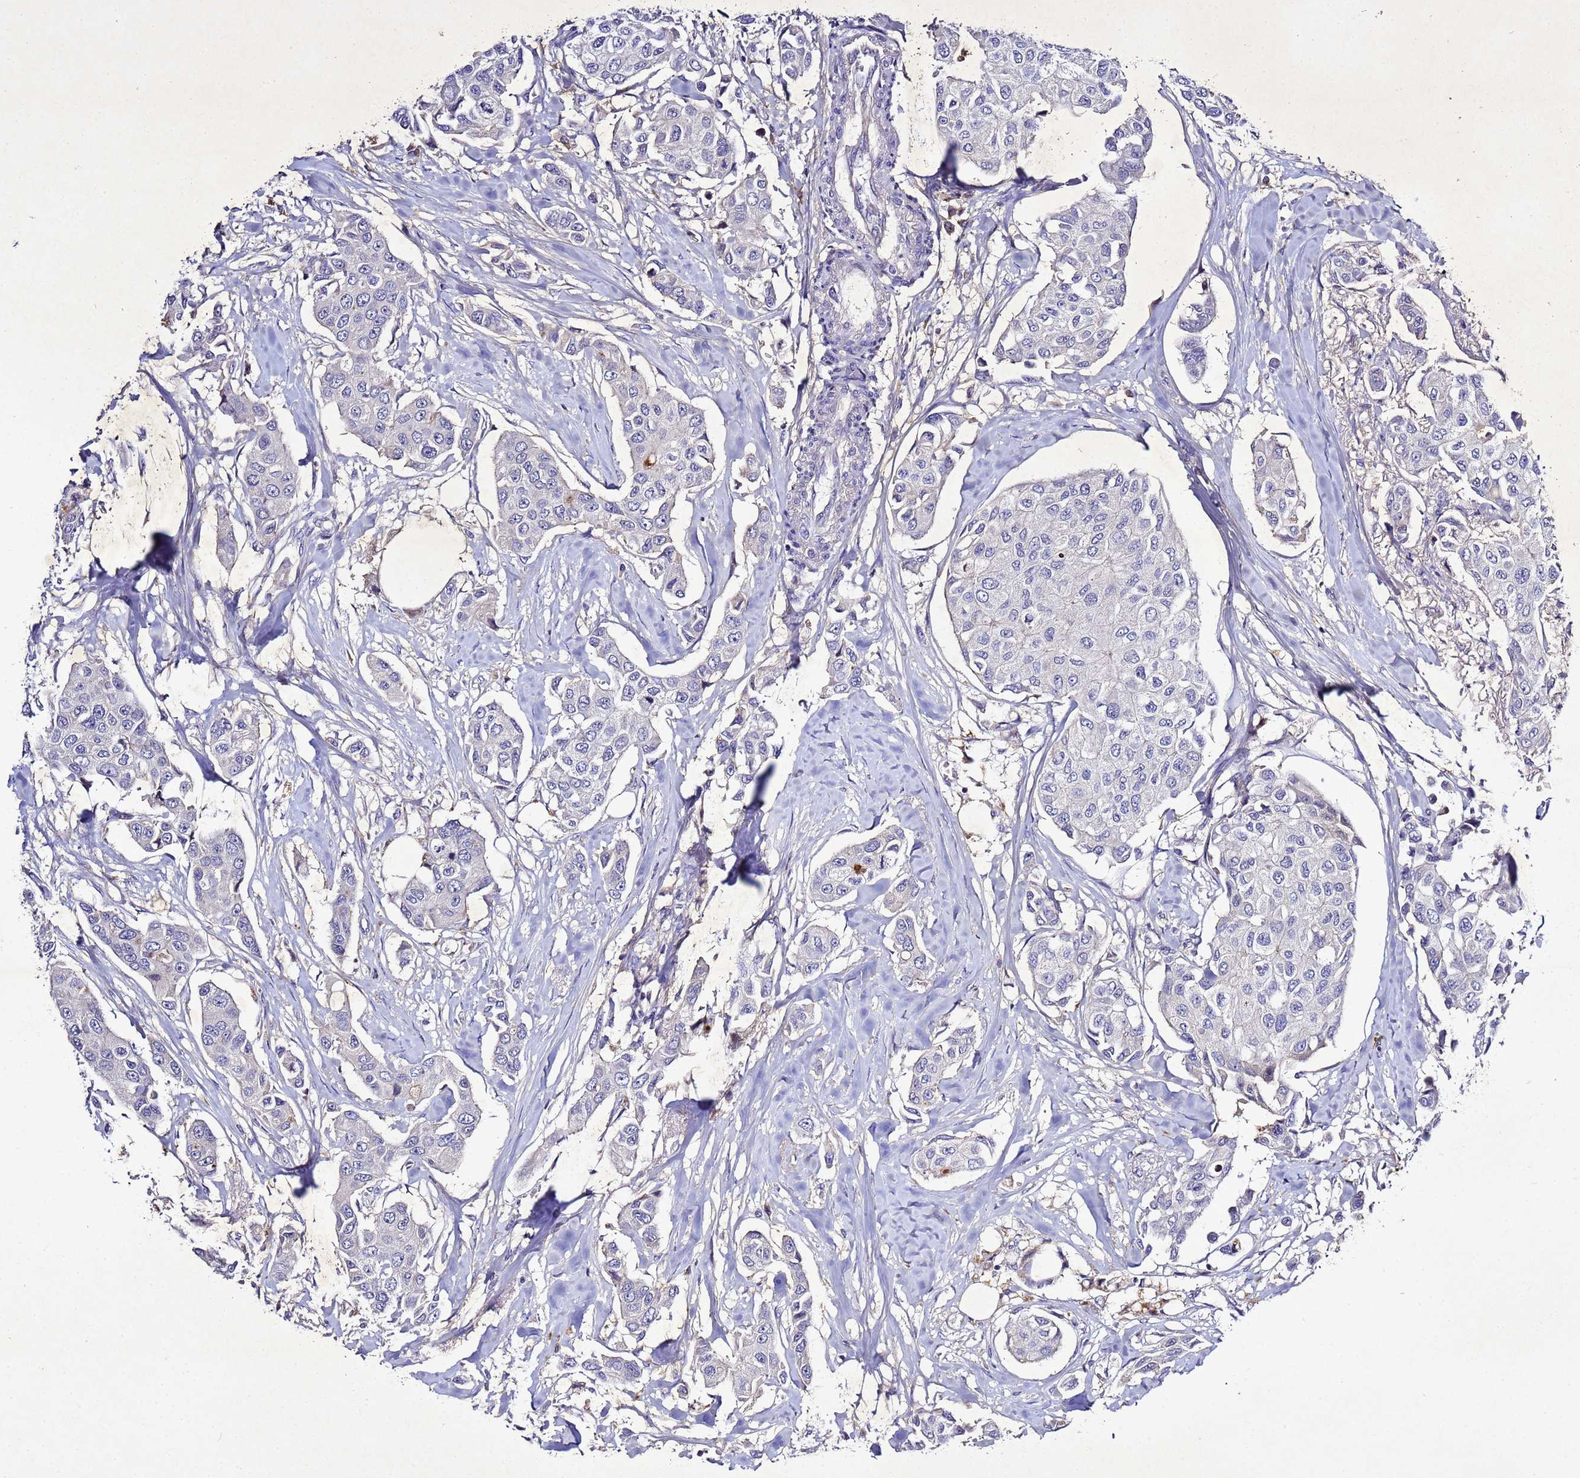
{"staining": {"intensity": "negative", "quantity": "none", "location": "none"}, "tissue": "breast cancer", "cell_type": "Tumor cells", "image_type": "cancer", "snomed": [{"axis": "morphology", "description": "Duct carcinoma"}, {"axis": "topography", "description": "Breast"}], "caption": "Tumor cells are negative for protein expression in human breast cancer. (Stains: DAB (3,3'-diaminobenzidine) IHC with hematoxylin counter stain, Microscopy: brightfield microscopy at high magnification).", "gene": "SV2B", "patient": {"sex": "female", "age": 80}}